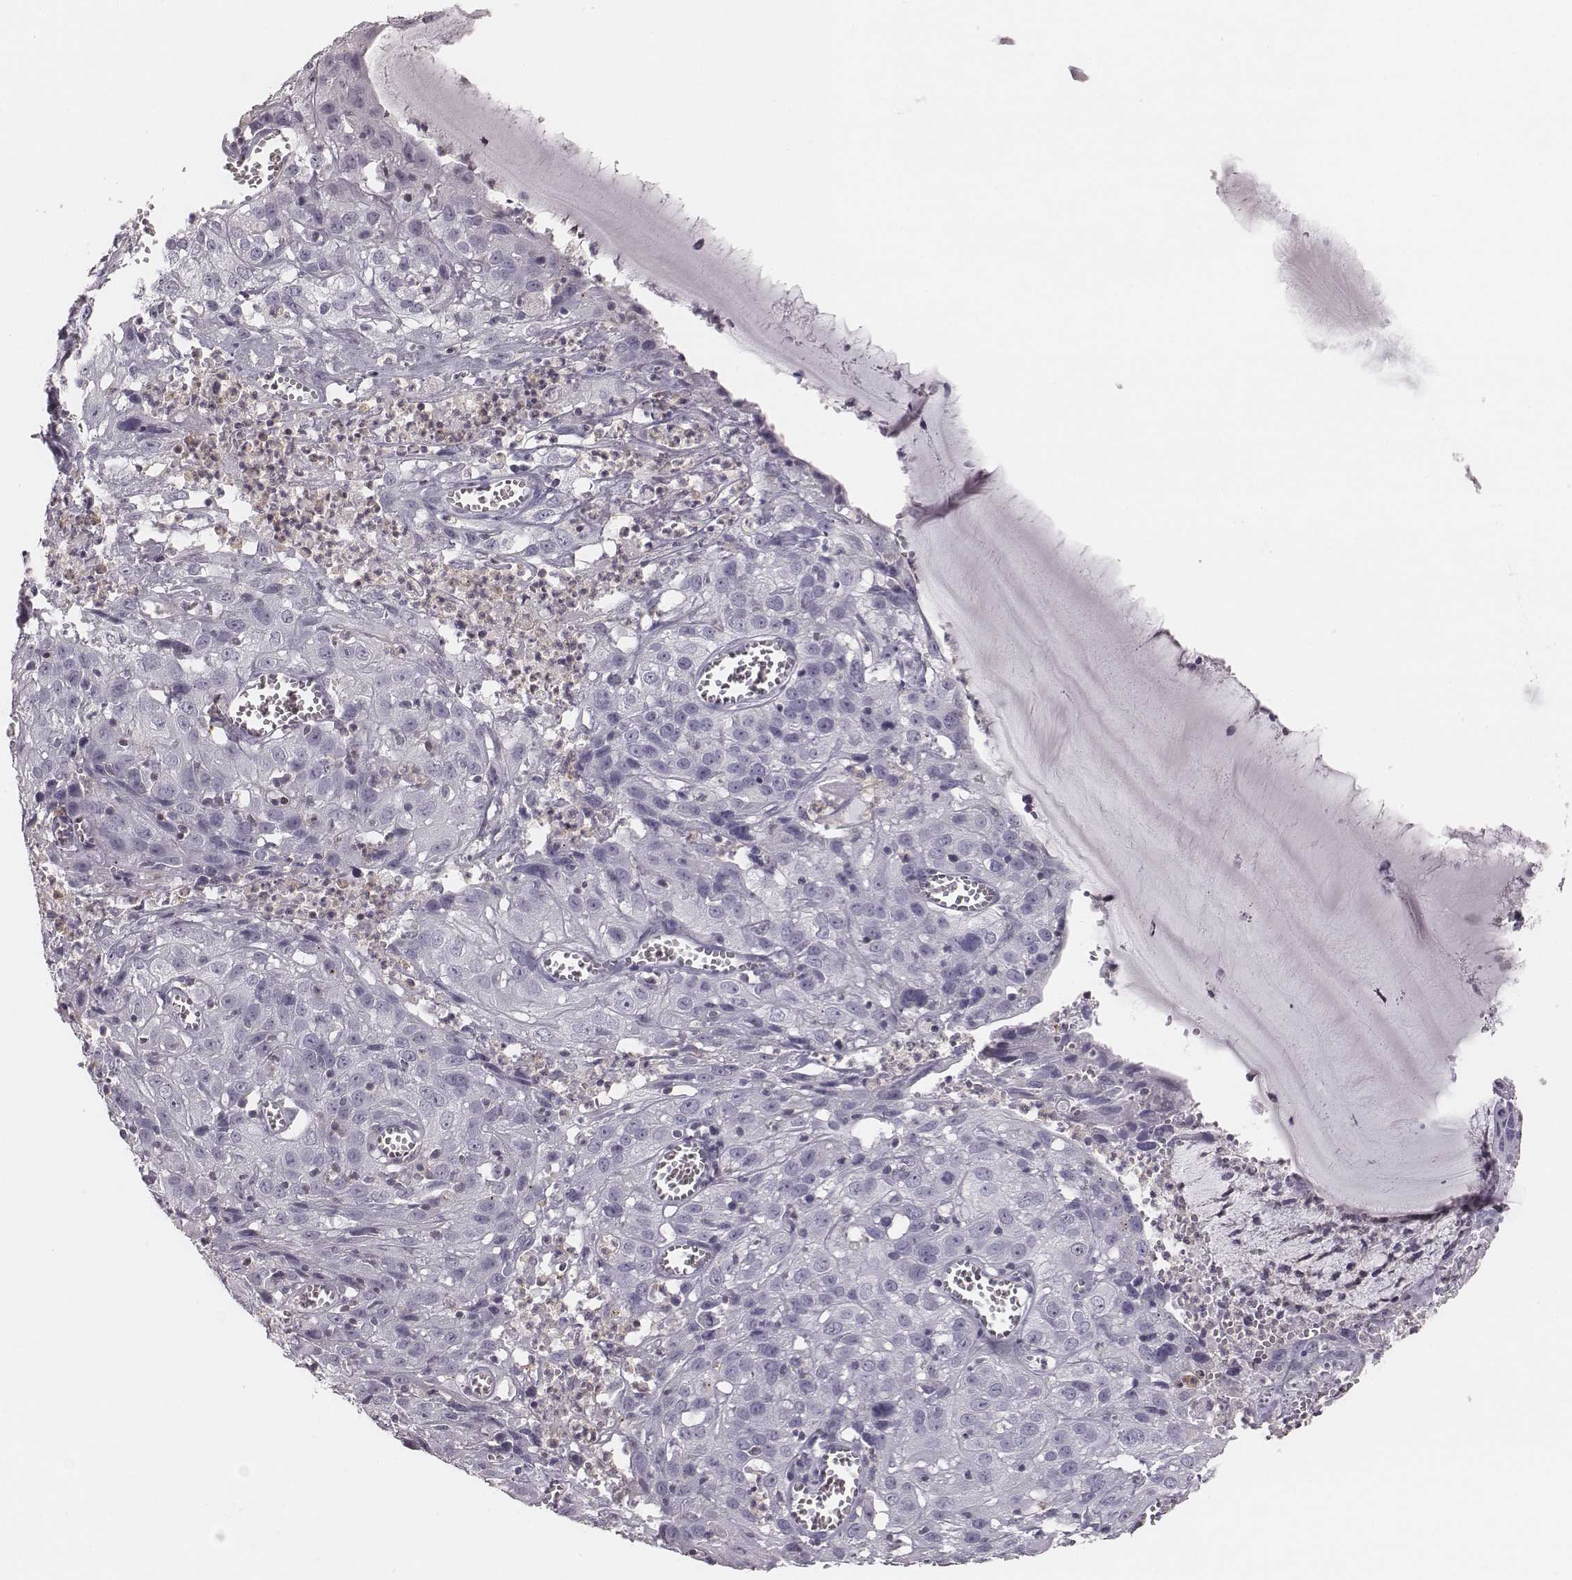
{"staining": {"intensity": "negative", "quantity": "none", "location": "none"}, "tissue": "cervical cancer", "cell_type": "Tumor cells", "image_type": "cancer", "snomed": [{"axis": "morphology", "description": "Squamous cell carcinoma, NOS"}, {"axis": "topography", "description": "Cervix"}], "caption": "Photomicrograph shows no protein expression in tumor cells of cervical cancer (squamous cell carcinoma) tissue. The staining was performed using DAB to visualize the protein expression in brown, while the nuclei were stained in blue with hematoxylin (Magnification: 20x).", "gene": "ZNF365", "patient": {"sex": "female", "age": 32}}